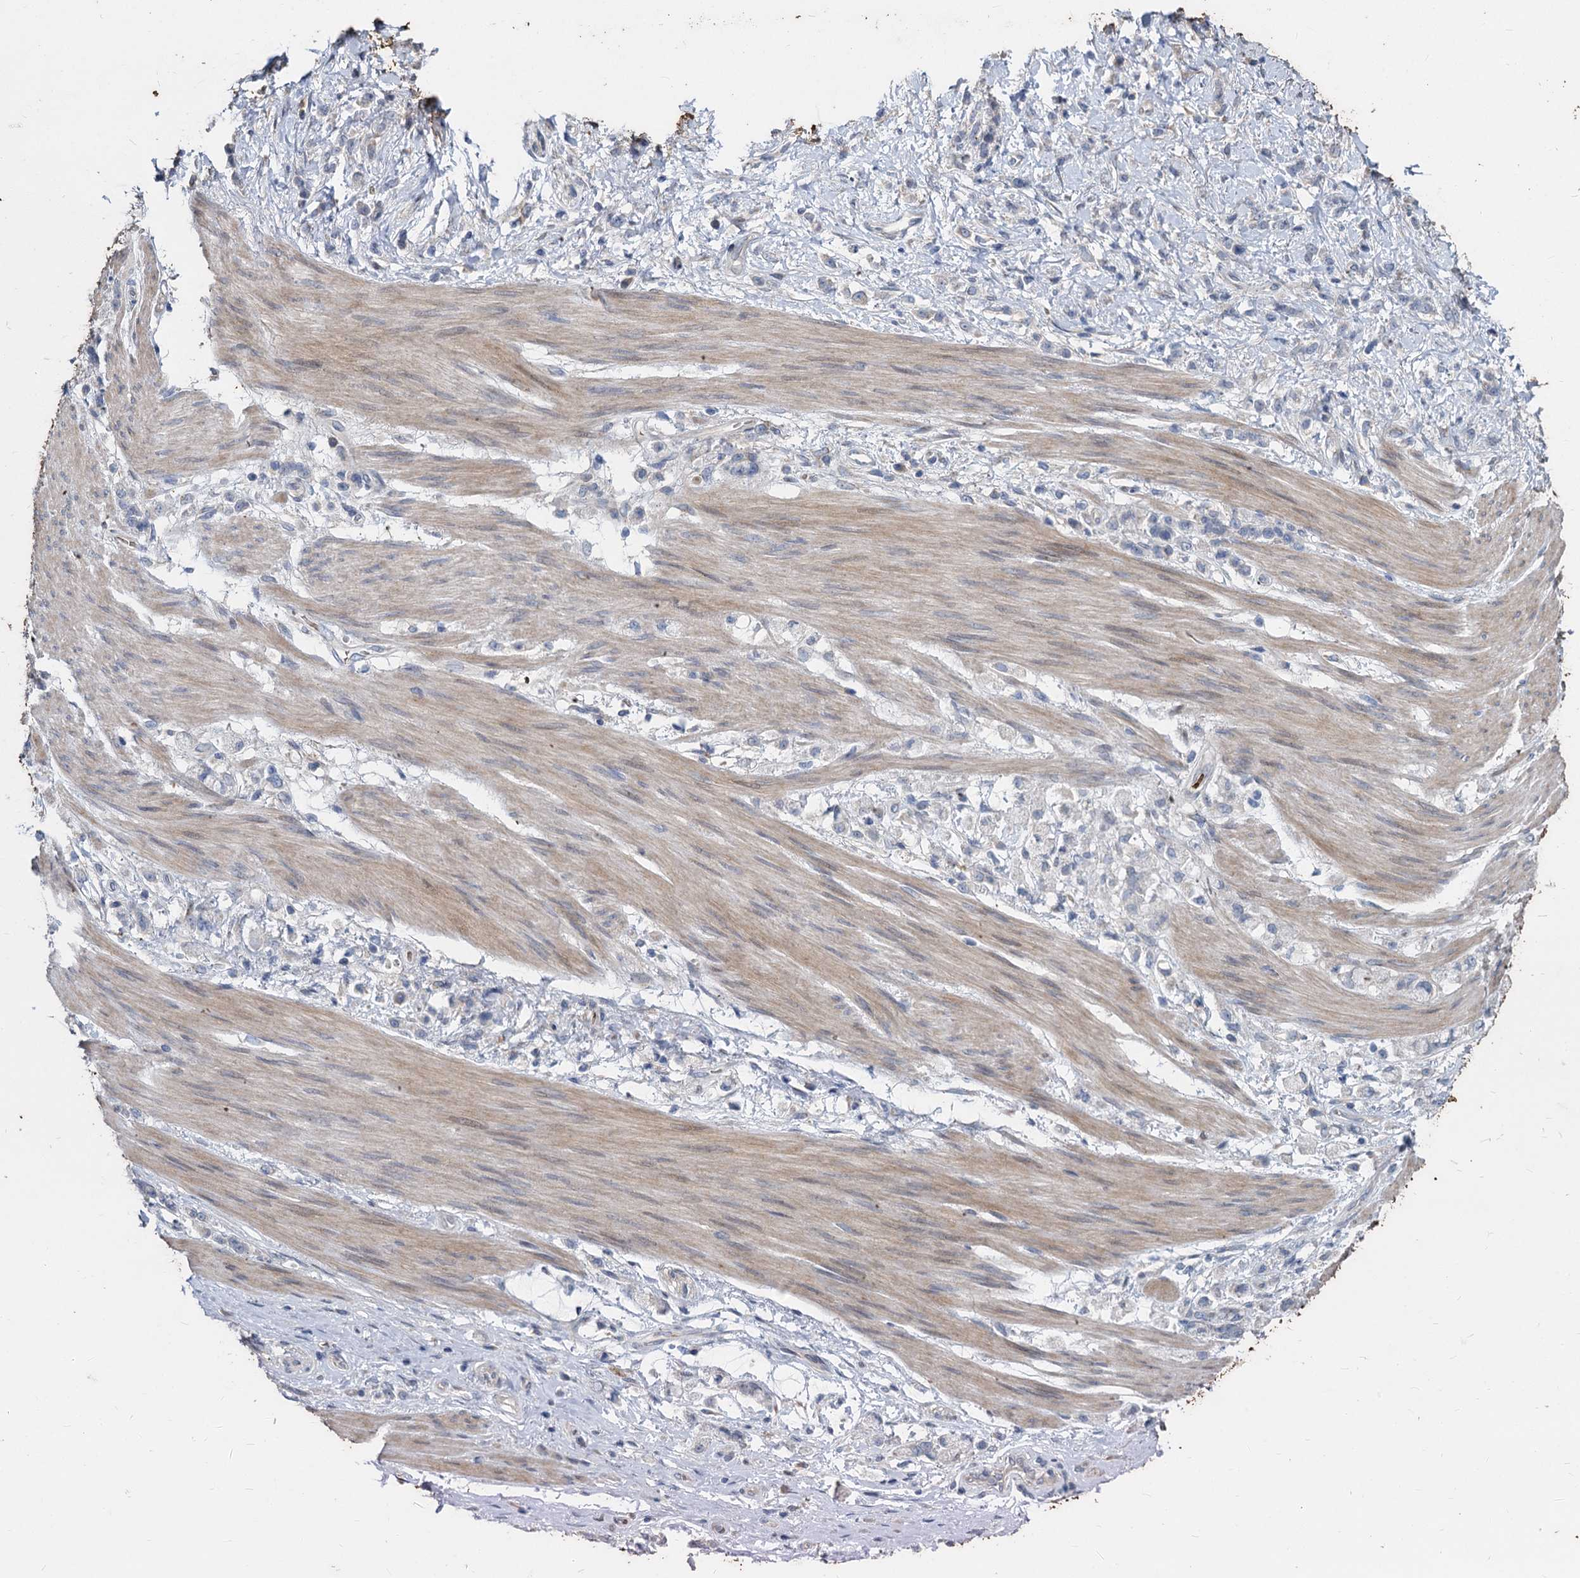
{"staining": {"intensity": "negative", "quantity": "none", "location": "none"}, "tissue": "stomach cancer", "cell_type": "Tumor cells", "image_type": "cancer", "snomed": [{"axis": "morphology", "description": "Adenocarcinoma, NOS"}, {"axis": "topography", "description": "Stomach"}], "caption": "Stomach adenocarcinoma was stained to show a protein in brown. There is no significant staining in tumor cells.", "gene": "TCTN2", "patient": {"sex": "female", "age": 60}}